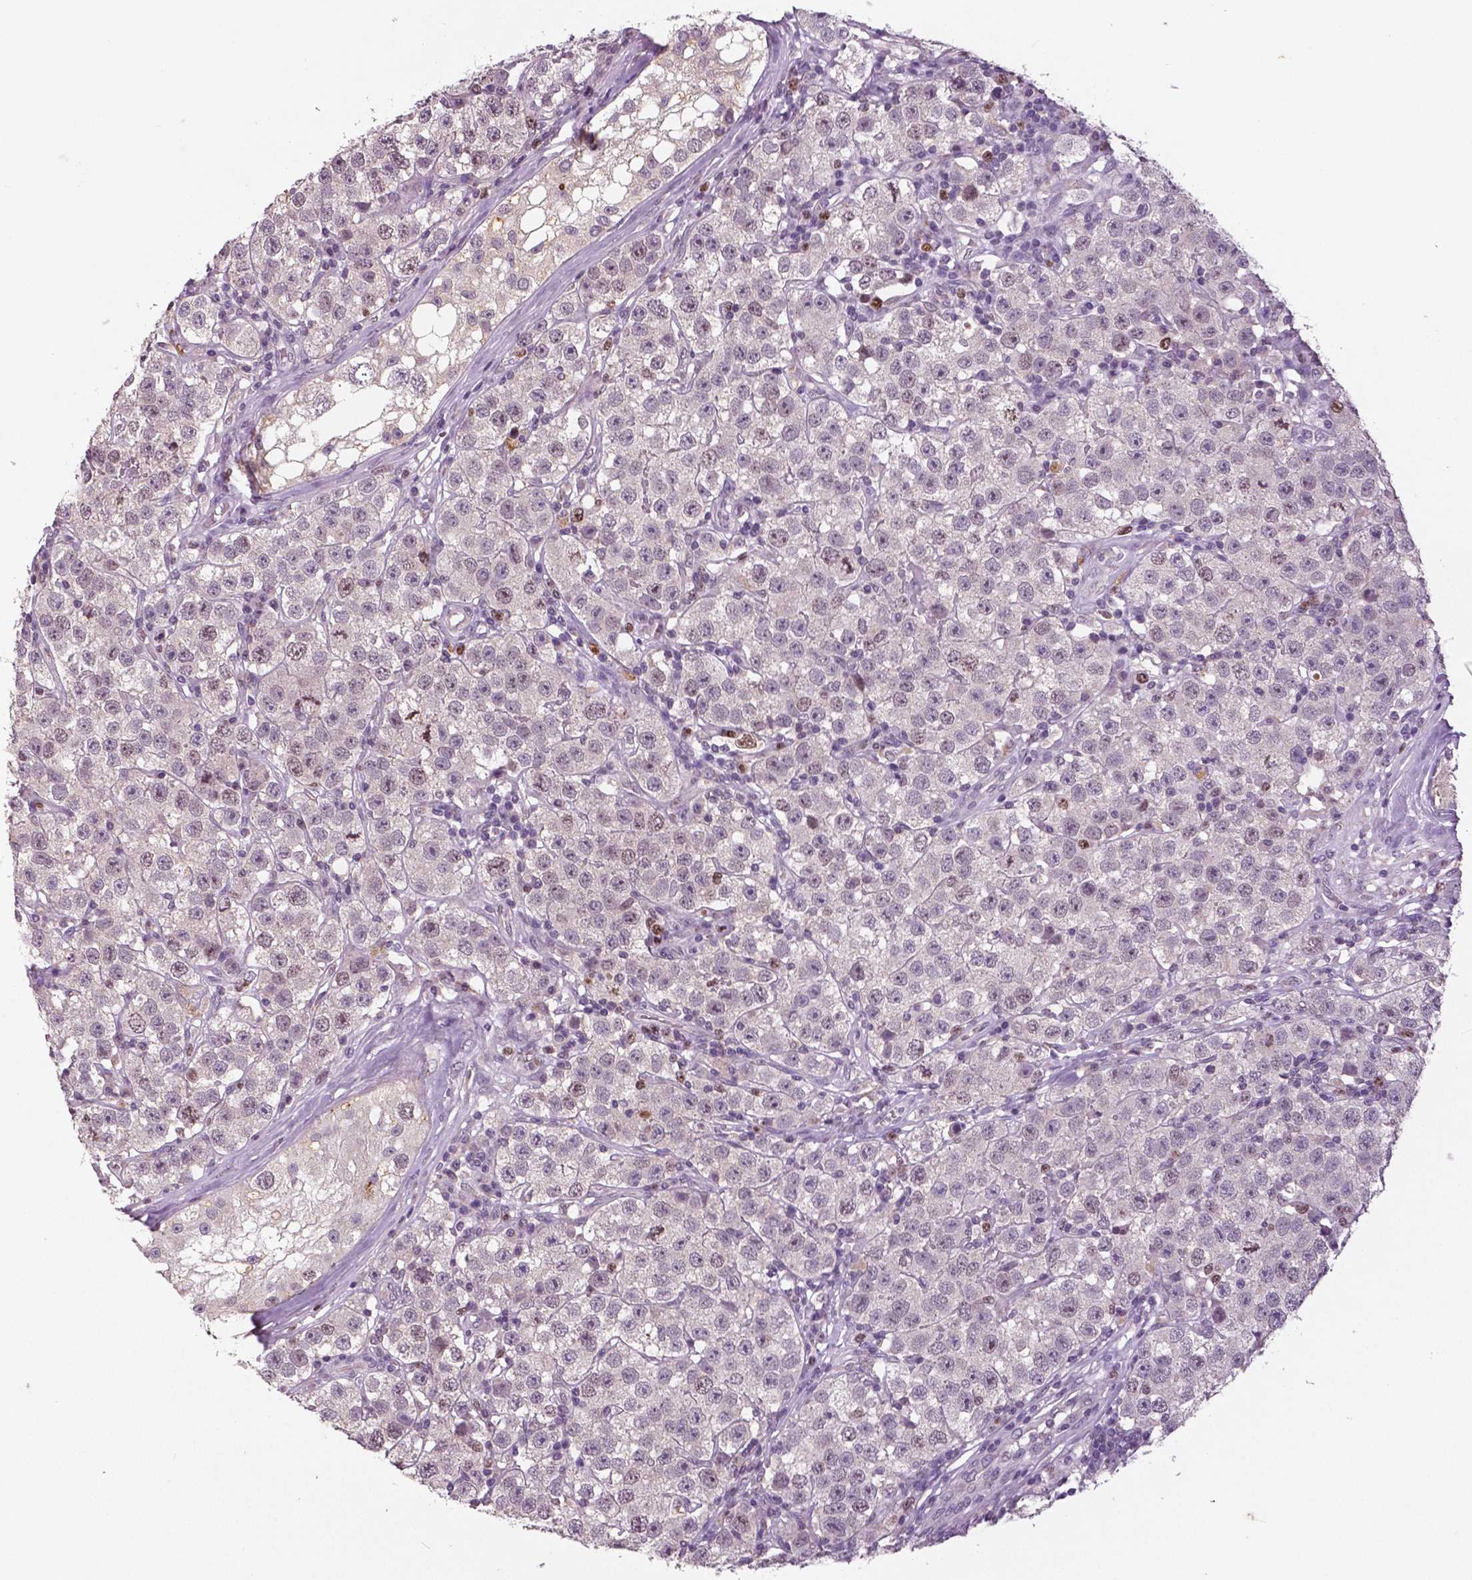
{"staining": {"intensity": "moderate", "quantity": "<25%", "location": "nuclear"}, "tissue": "testis cancer", "cell_type": "Tumor cells", "image_type": "cancer", "snomed": [{"axis": "morphology", "description": "Seminoma, NOS"}, {"axis": "topography", "description": "Testis"}], "caption": "Protein expression analysis of testis cancer displays moderate nuclear staining in approximately <25% of tumor cells.", "gene": "MKI67", "patient": {"sex": "male", "age": 34}}